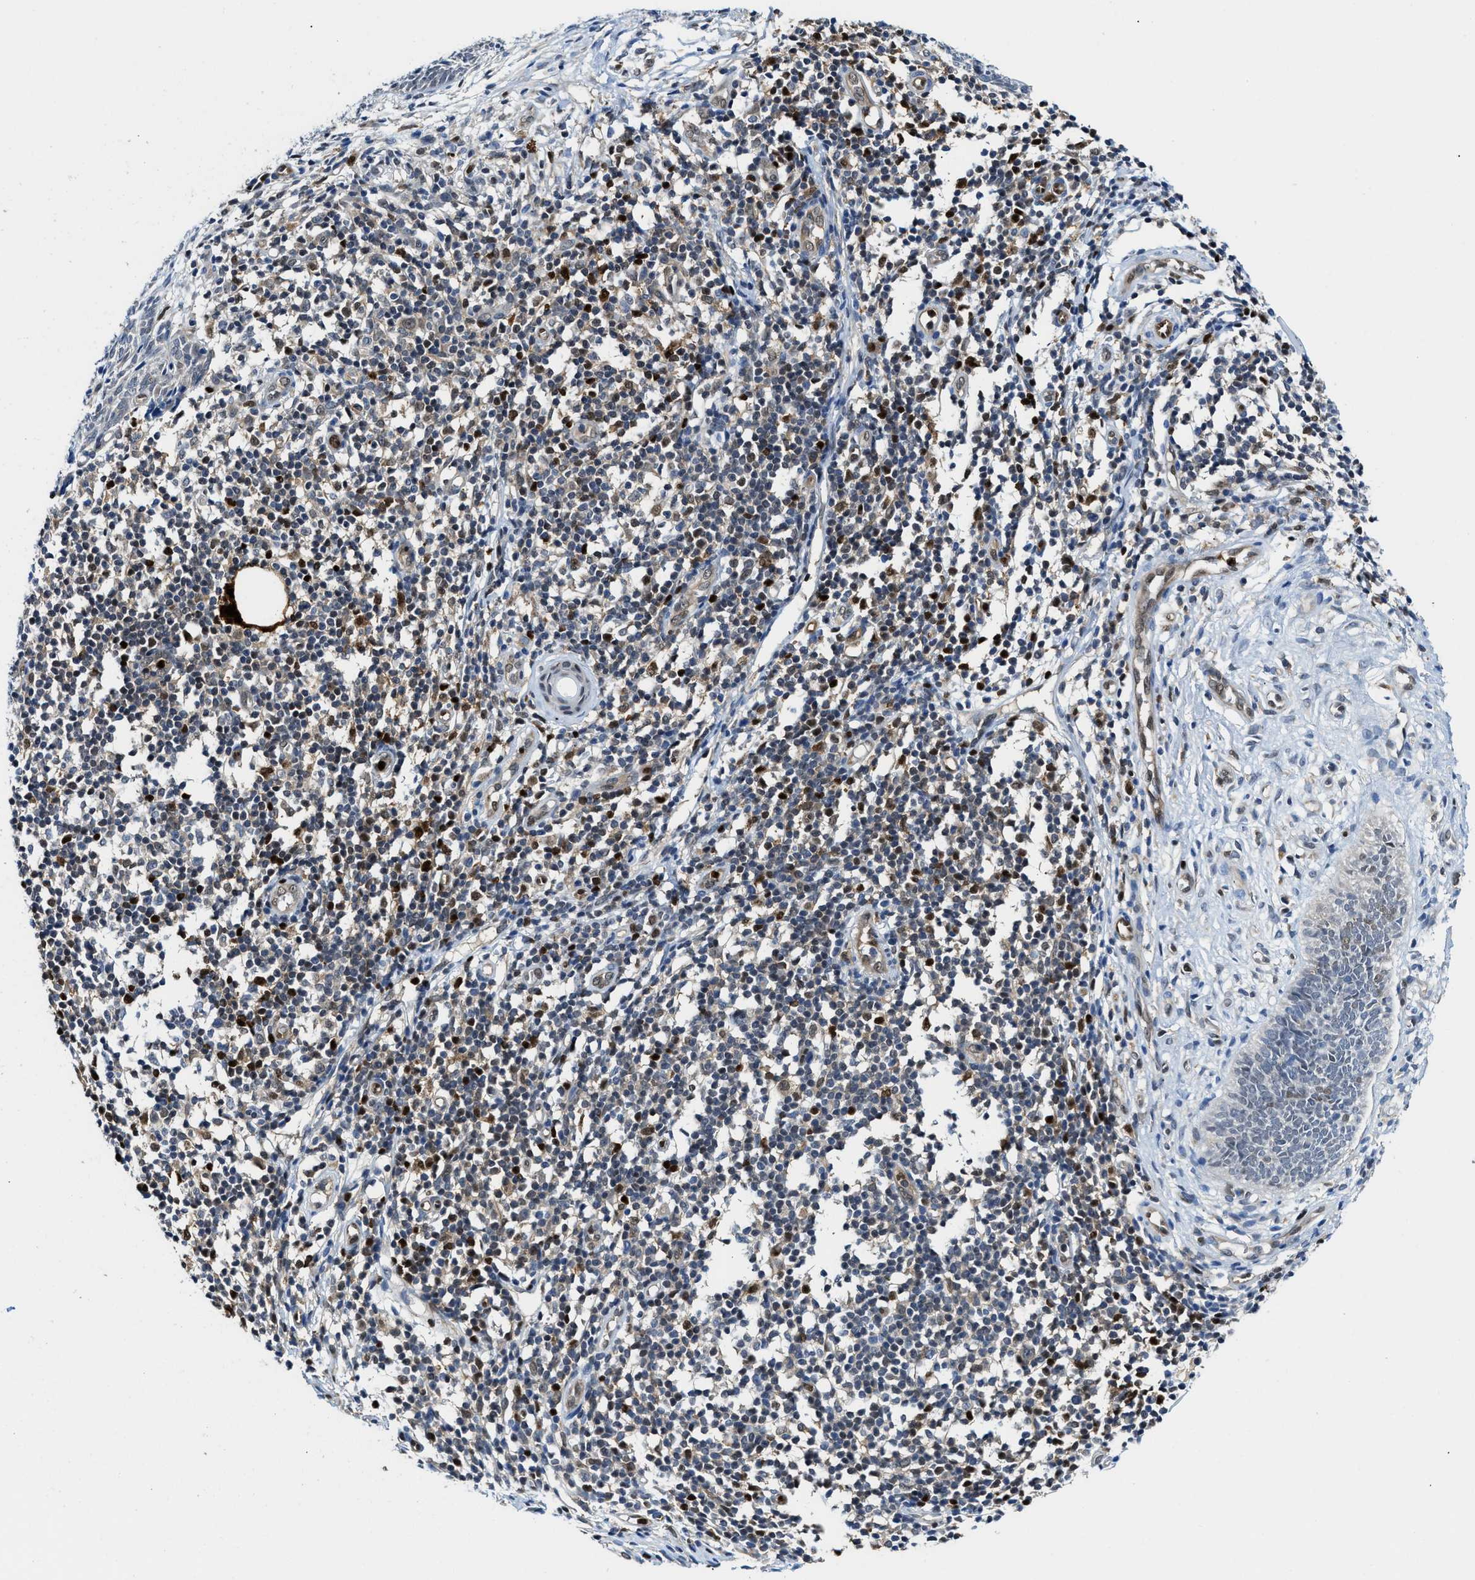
{"staining": {"intensity": "weak", "quantity": "<25%", "location": "nuclear"}, "tissue": "skin cancer", "cell_type": "Tumor cells", "image_type": "cancer", "snomed": [{"axis": "morphology", "description": "Basal cell carcinoma"}, {"axis": "topography", "description": "Skin"}], "caption": "This histopathology image is of basal cell carcinoma (skin) stained with immunohistochemistry to label a protein in brown with the nuclei are counter-stained blue. There is no staining in tumor cells.", "gene": "LTA4H", "patient": {"sex": "male", "age": 60}}